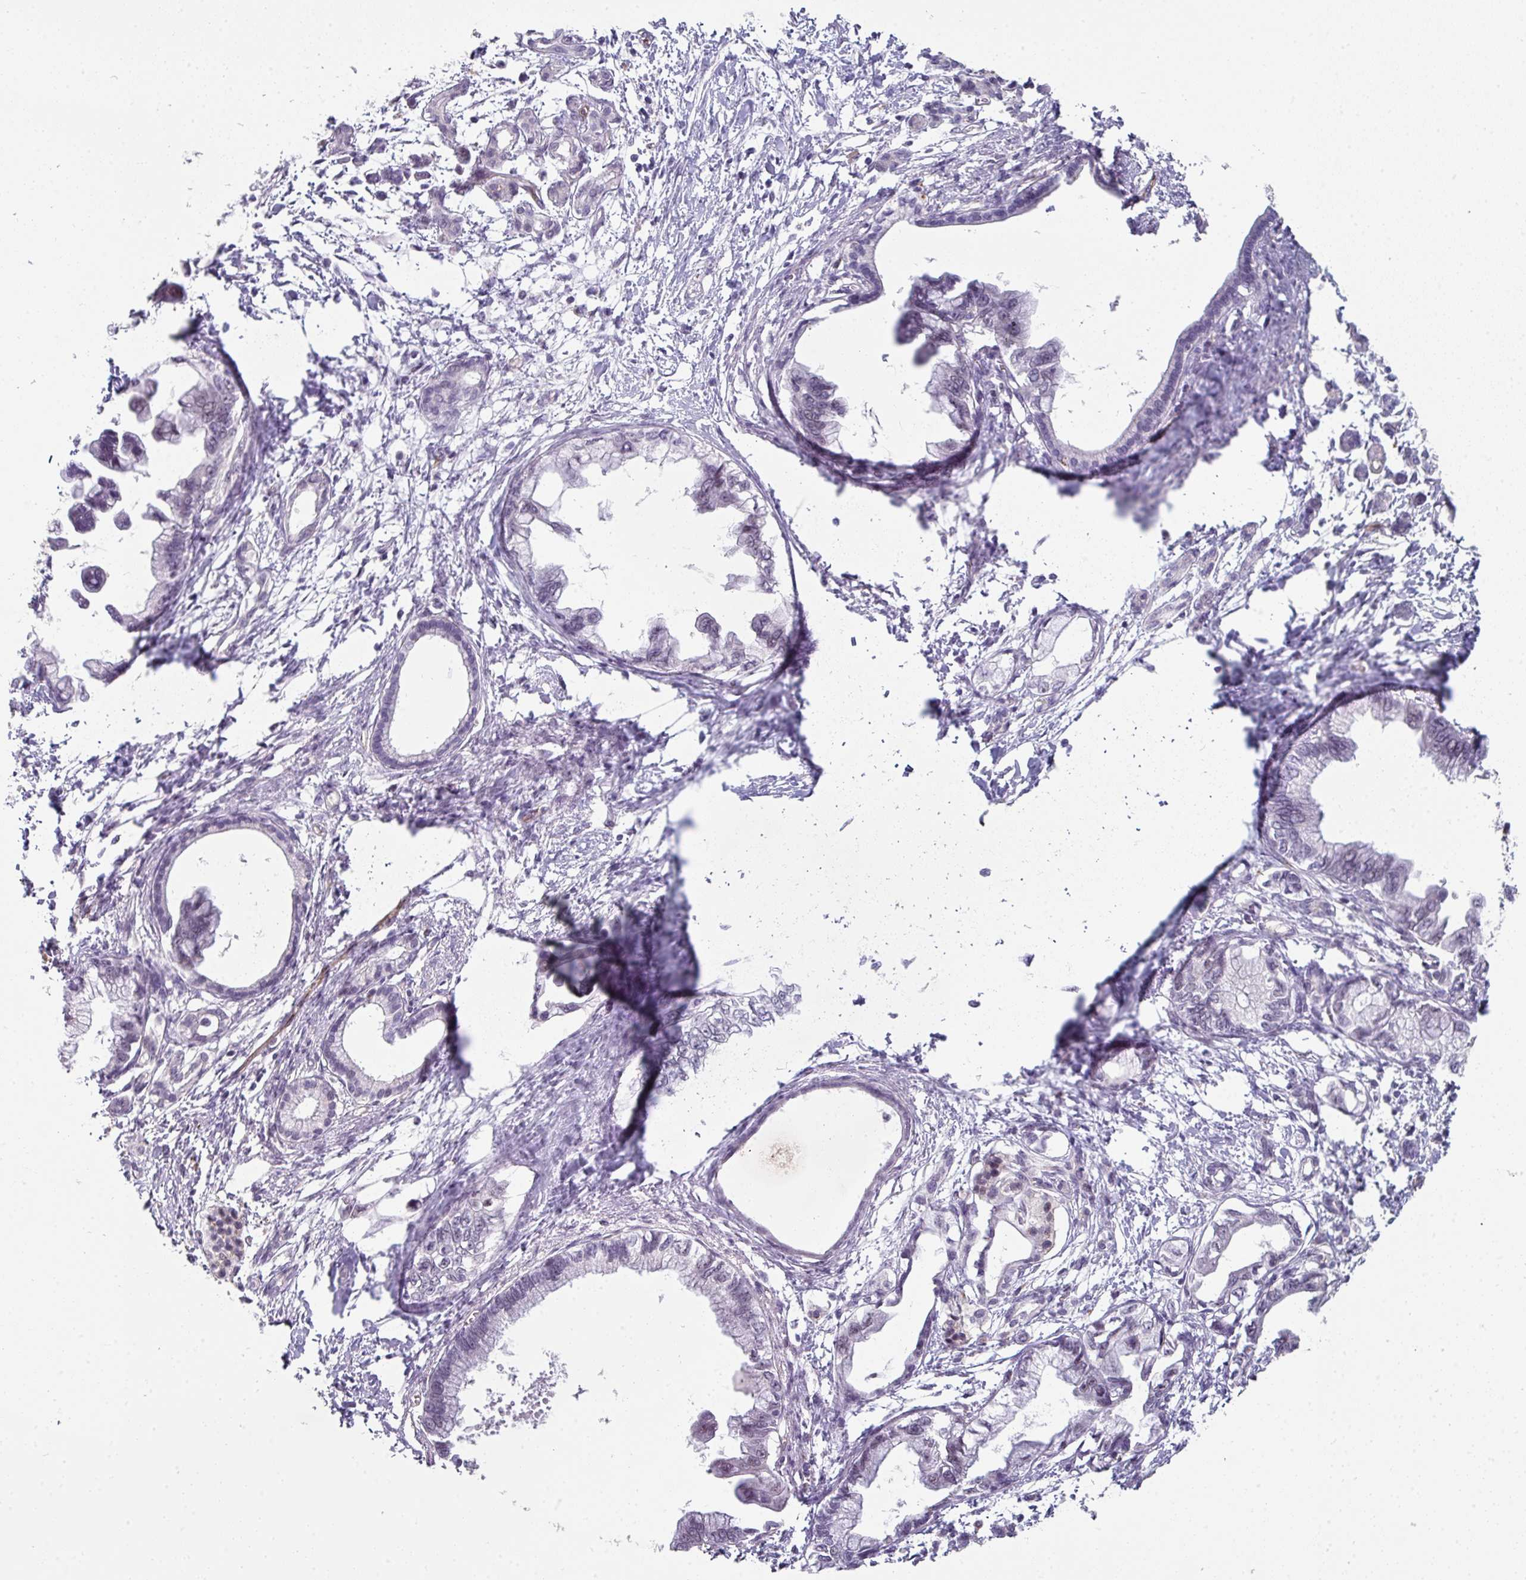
{"staining": {"intensity": "negative", "quantity": "none", "location": "none"}, "tissue": "pancreatic cancer", "cell_type": "Tumor cells", "image_type": "cancer", "snomed": [{"axis": "morphology", "description": "Adenocarcinoma, NOS"}, {"axis": "topography", "description": "Pancreas"}], "caption": "Immunohistochemistry (IHC) of human adenocarcinoma (pancreatic) exhibits no expression in tumor cells. (Immunohistochemistry (IHC), brightfield microscopy, high magnification).", "gene": "SIDT2", "patient": {"sex": "male", "age": 61}}